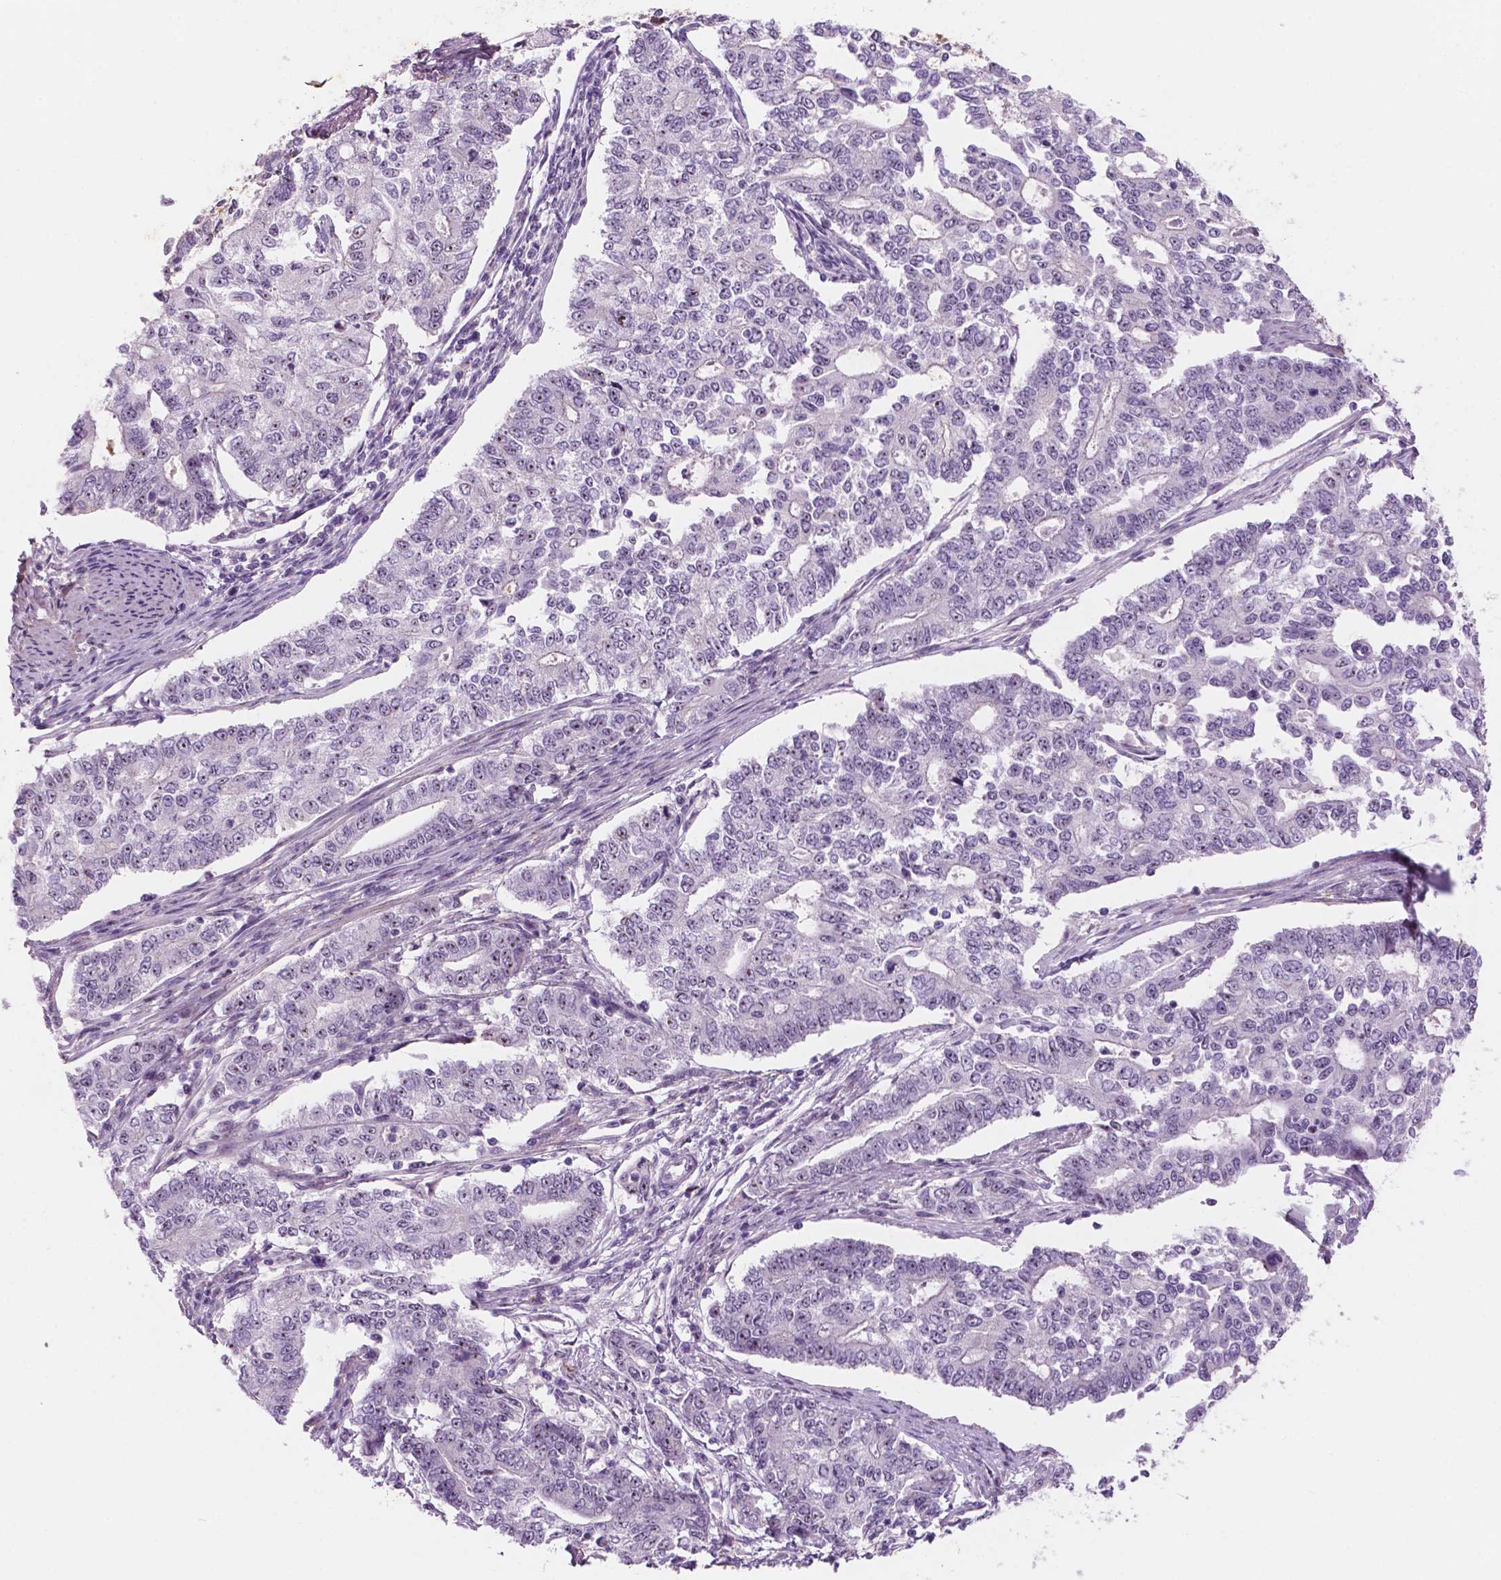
{"staining": {"intensity": "moderate", "quantity": "<25%", "location": "nuclear"}, "tissue": "endometrial cancer", "cell_type": "Tumor cells", "image_type": "cancer", "snomed": [{"axis": "morphology", "description": "Adenocarcinoma, NOS"}, {"axis": "topography", "description": "Uterus"}], "caption": "A photomicrograph of human endometrial cancer (adenocarcinoma) stained for a protein demonstrates moderate nuclear brown staining in tumor cells. (brown staining indicates protein expression, while blue staining denotes nuclei).", "gene": "ZNF853", "patient": {"sex": "female", "age": 59}}